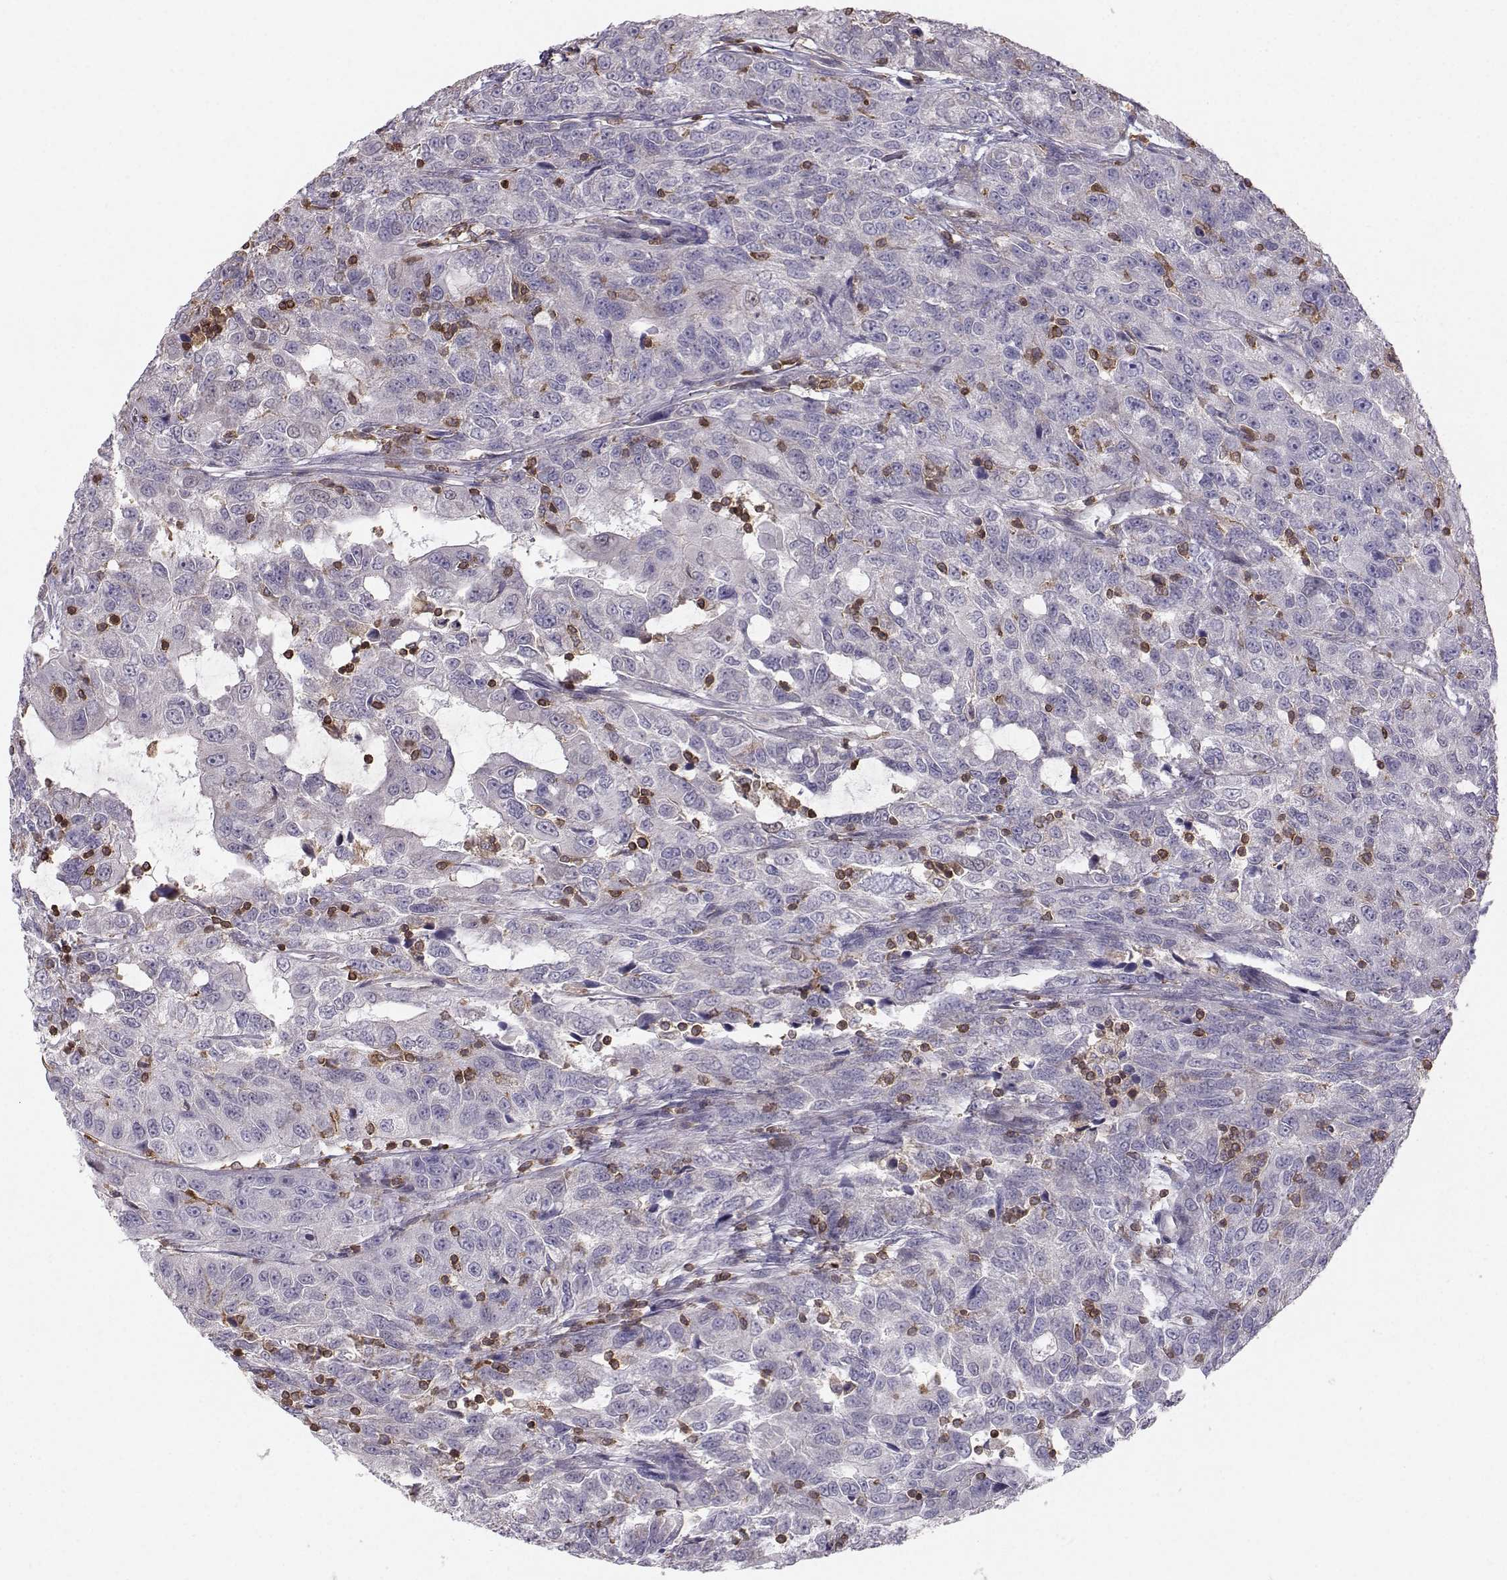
{"staining": {"intensity": "negative", "quantity": "none", "location": "none"}, "tissue": "urothelial cancer", "cell_type": "Tumor cells", "image_type": "cancer", "snomed": [{"axis": "morphology", "description": "Urothelial carcinoma, NOS"}, {"axis": "morphology", "description": "Urothelial carcinoma, High grade"}, {"axis": "topography", "description": "Urinary bladder"}], "caption": "Immunohistochemistry (IHC) histopathology image of human urothelial carcinoma (high-grade) stained for a protein (brown), which exhibits no staining in tumor cells.", "gene": "ZBTB32", "patient": {"sex": "female", "age": 73}}